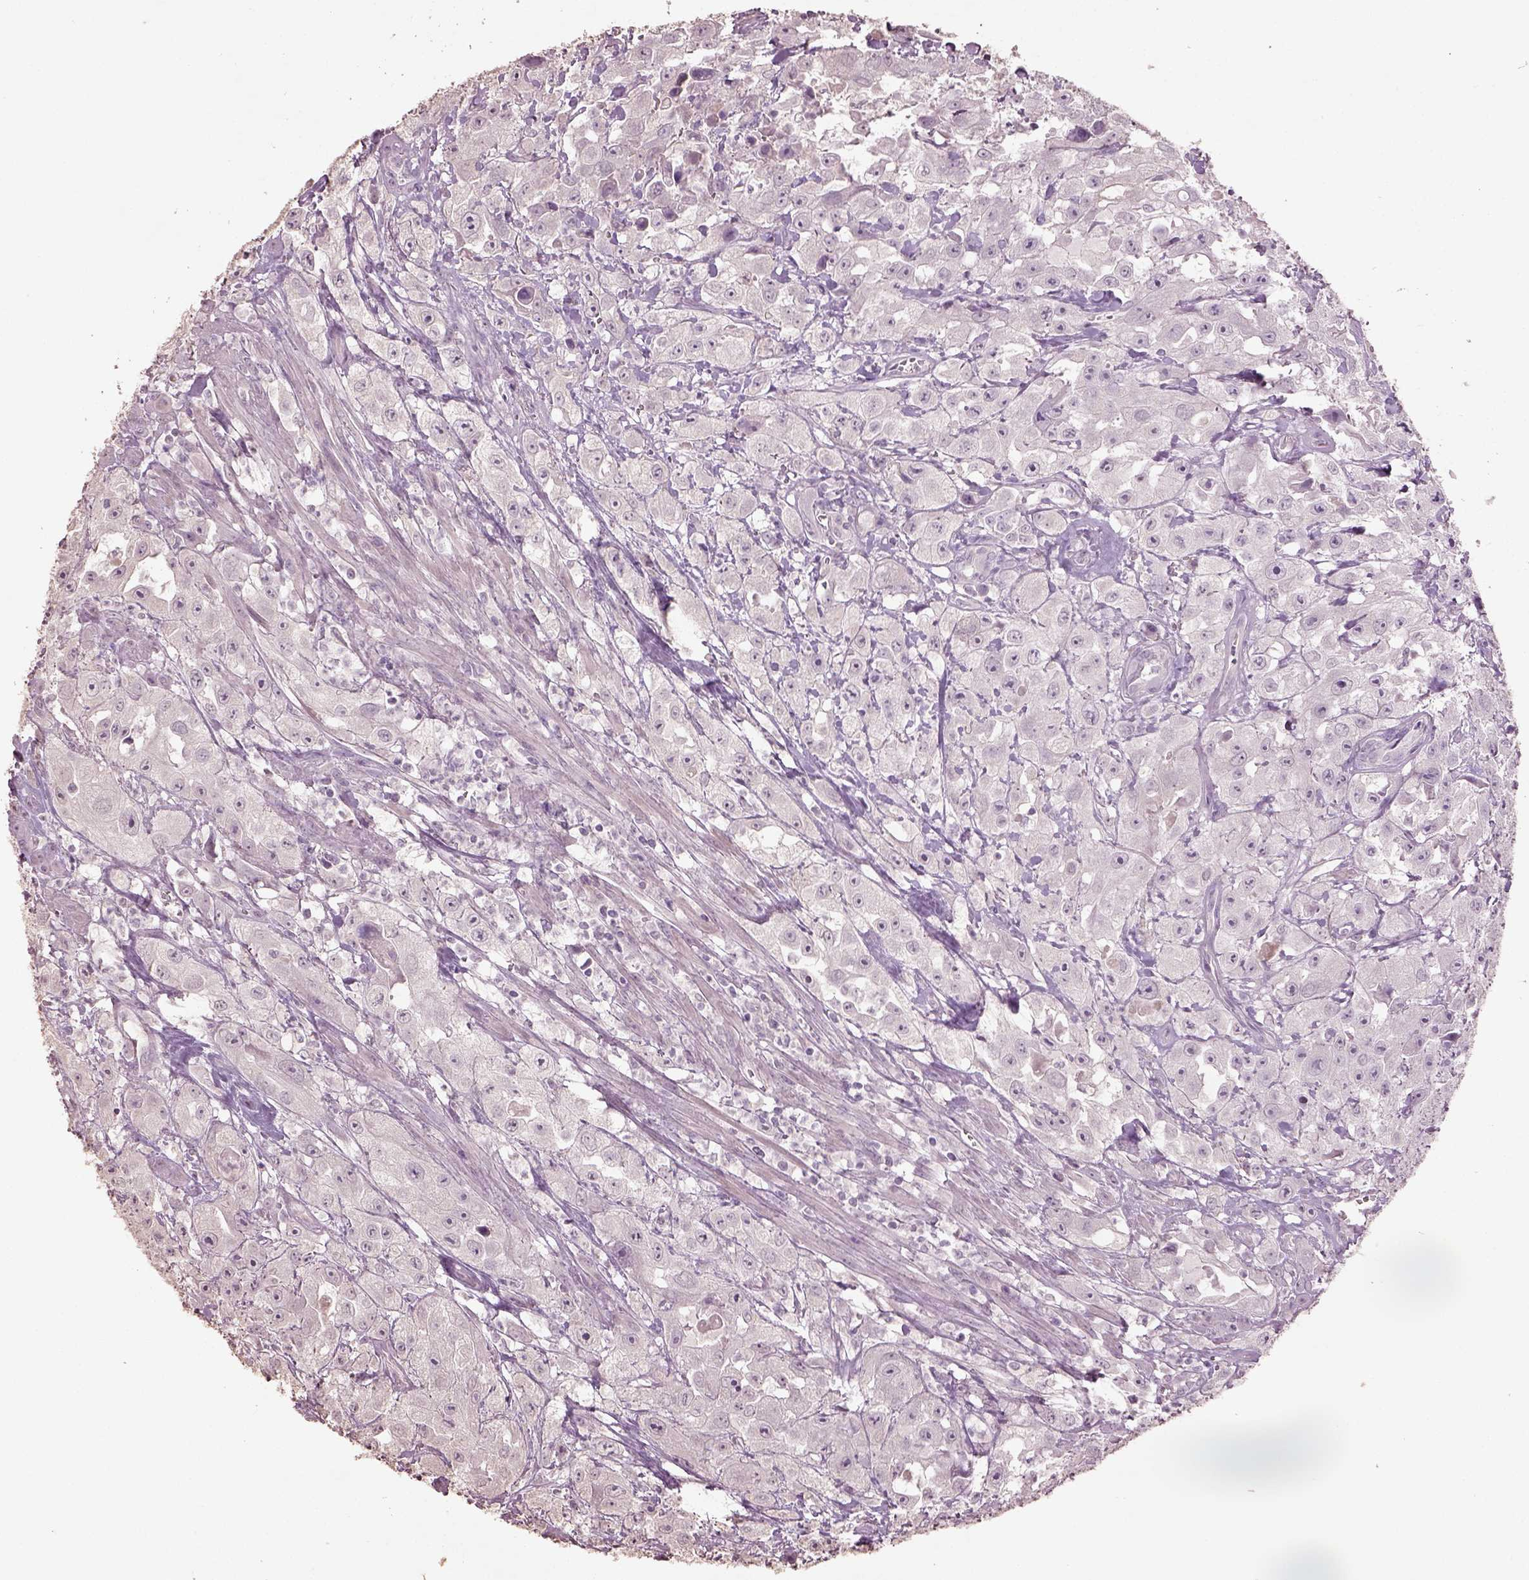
{"staining": {"intensity": "negative", "quantity": "none", "location": "none"}, "tissue": "urothelial cancer", "cell_type": "Tumor cells", "image_type": "cancer", "snomed": [{"axis": "morphology", "description": "Urothelial carcinoma, High grade"}, {"axis": "topography", "description": "Urinary bladder"}], "caption": "High magnification brightfield microscopy of urothelial cancer stained with DAB (3,3'-diaminobenzidine) (brown) and counterstained with hematoxylin (blue): tumor cells show no significant expression.", "gene": "KCNIP3", "patient": {"sex": "male", "age": 79}}